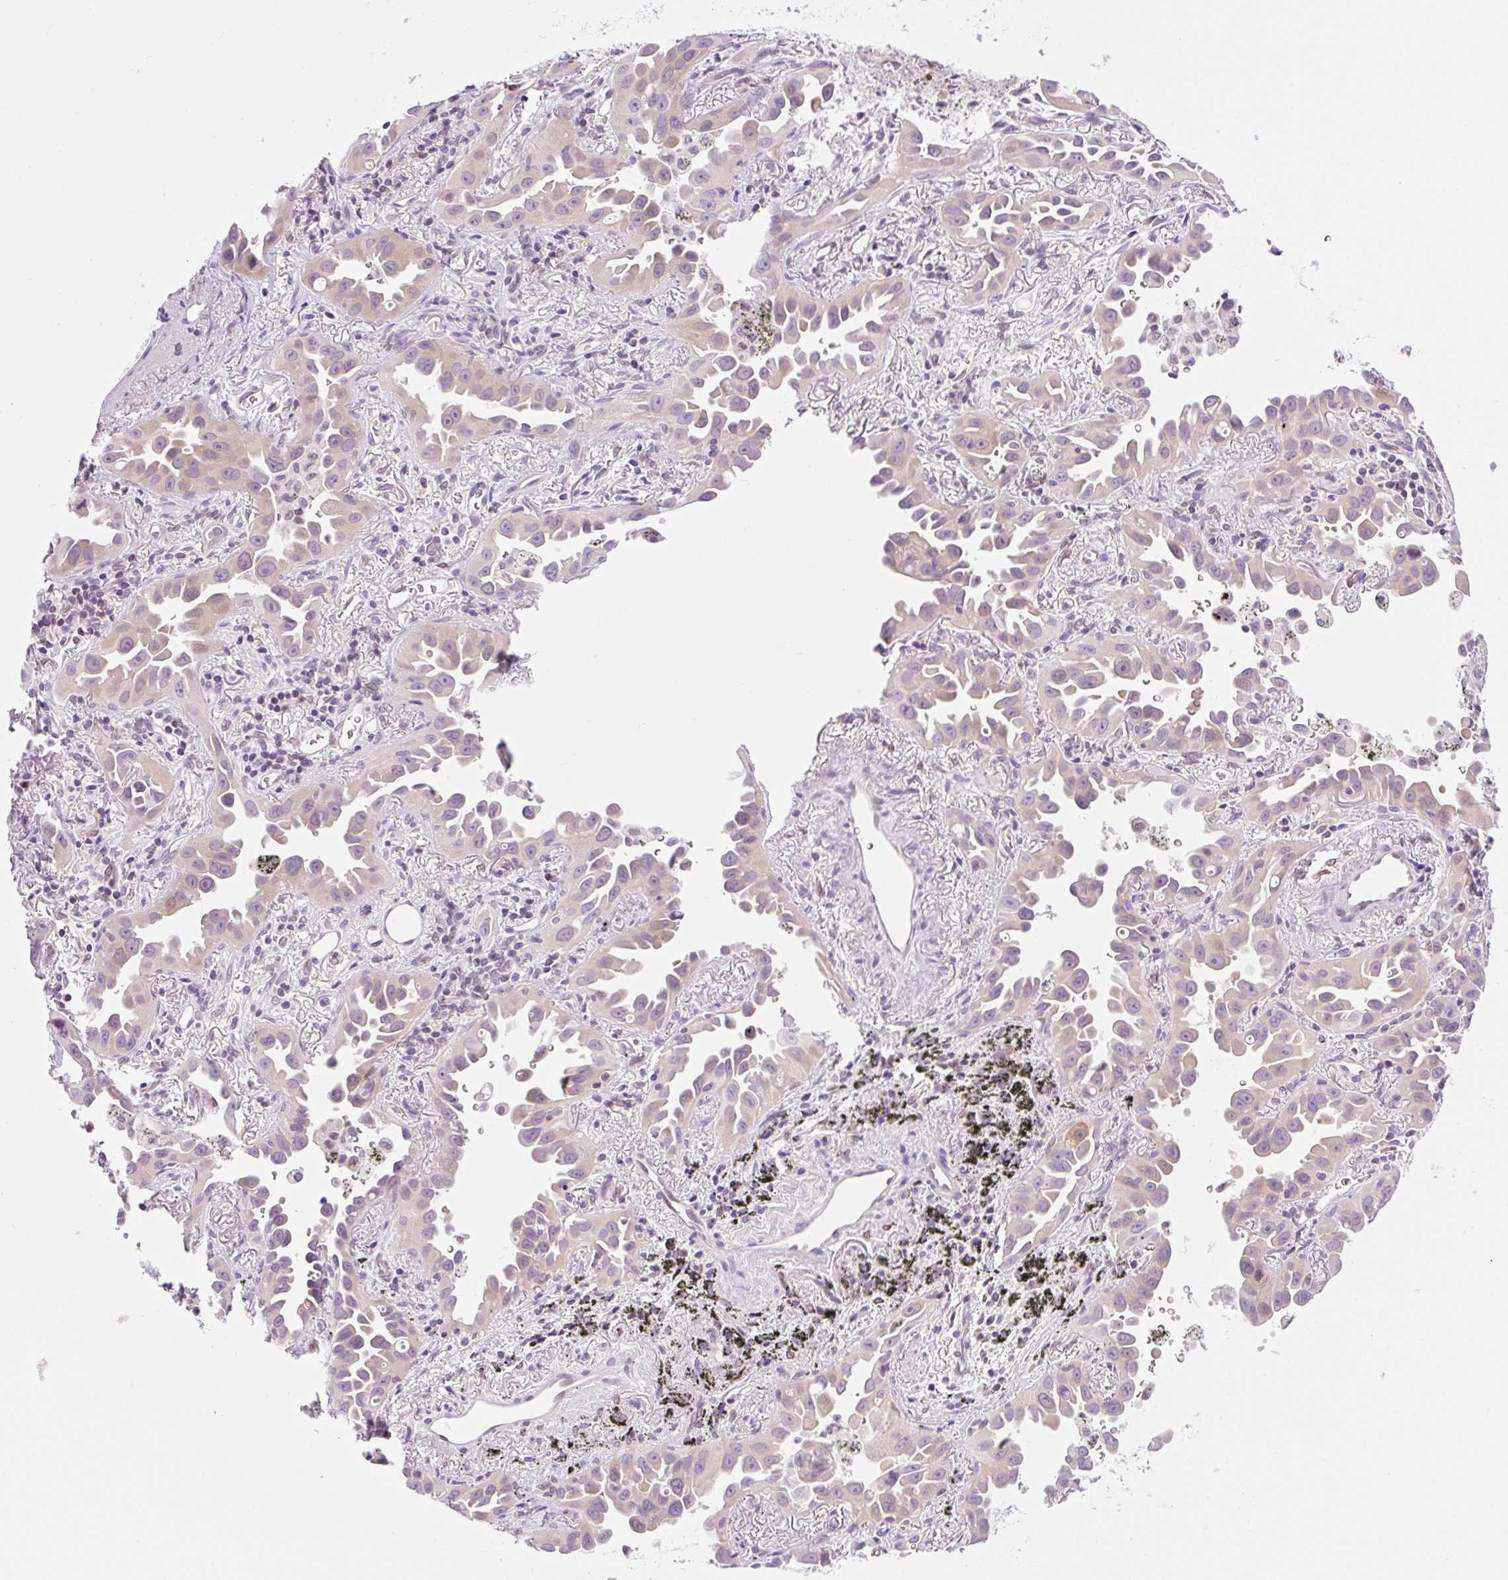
{"staining": {"intensity": "weak", "quantity": "<25%", "location": "cytoplasmic/membranous"}, "tissue": "lung cancer", "cell_type": "Tumor cells", "image_type": "cancer", "snomed": [{"axis": "morphology", "description": "Adenocarcinoma, NOS"}, {"axis": "topography", "description": "Lung"}], "caption": "Immunohistochemical staining of human lung adenocarcinoma demonstrates no significant expression in tumor cells.", "gene": "SYNE3", "patient": {"sex": "male", "age": 68}}